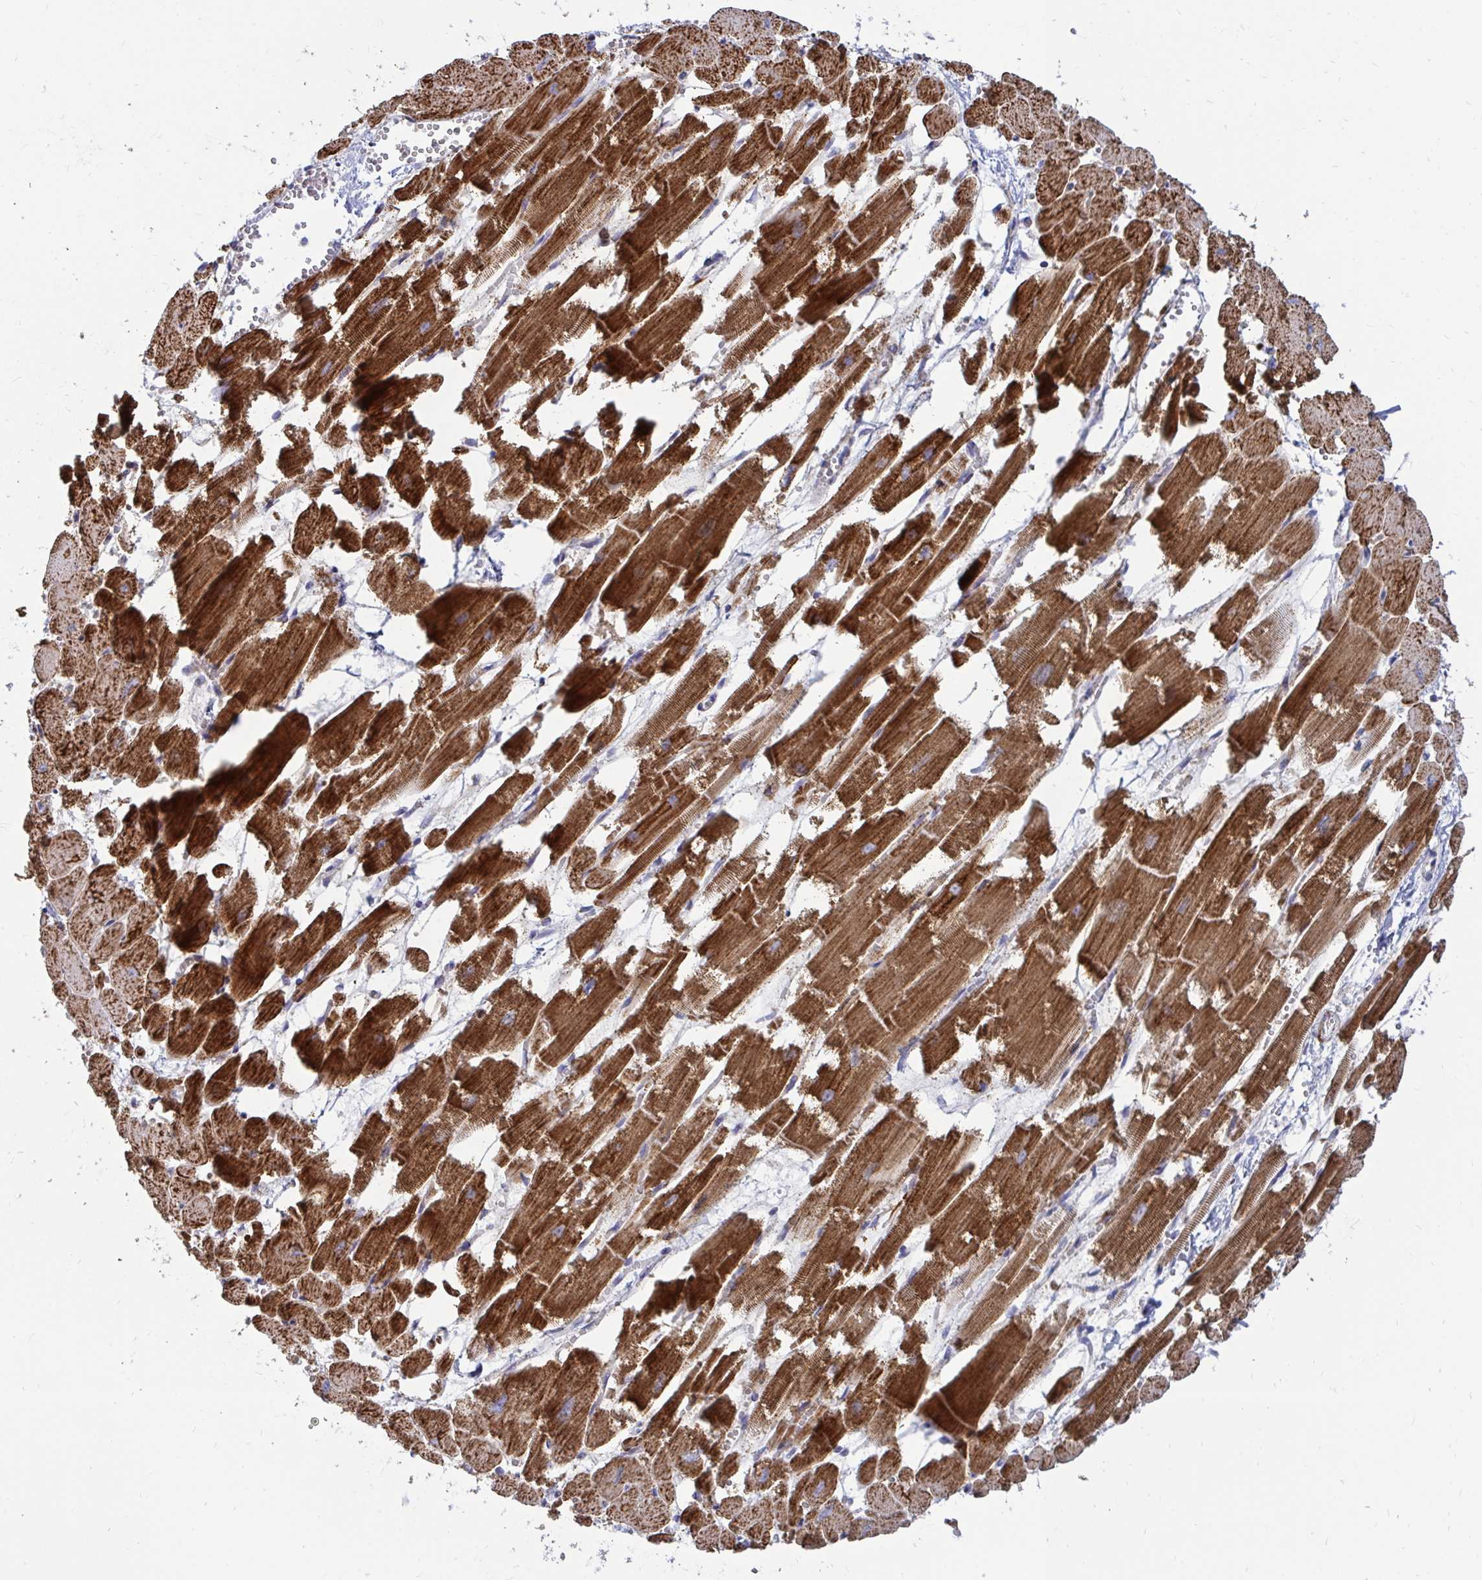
{"staining": {"intensity": "strong", "quantity": ">75%", "location": "cytoplasmic/membranous"}, "tissue": "heart muscle", "cell_type": "Cardiomyocytes", "image_type": "normal", "snomed": [{"axis": "morphology", "description": "Normal tissue, NOS"}, {"axis": "topography", "description": "Heart"}], "caption": "Protein expression analysis of unremarkable heart muscle exhibits strong cytoplasmic/membranous positivity in approximately >75% of cardiomyocytes. (IHC, brightfield microscopy, high magnification).", "gene": "OR10R2", "patient": {"sex": "female", "age": 52}}